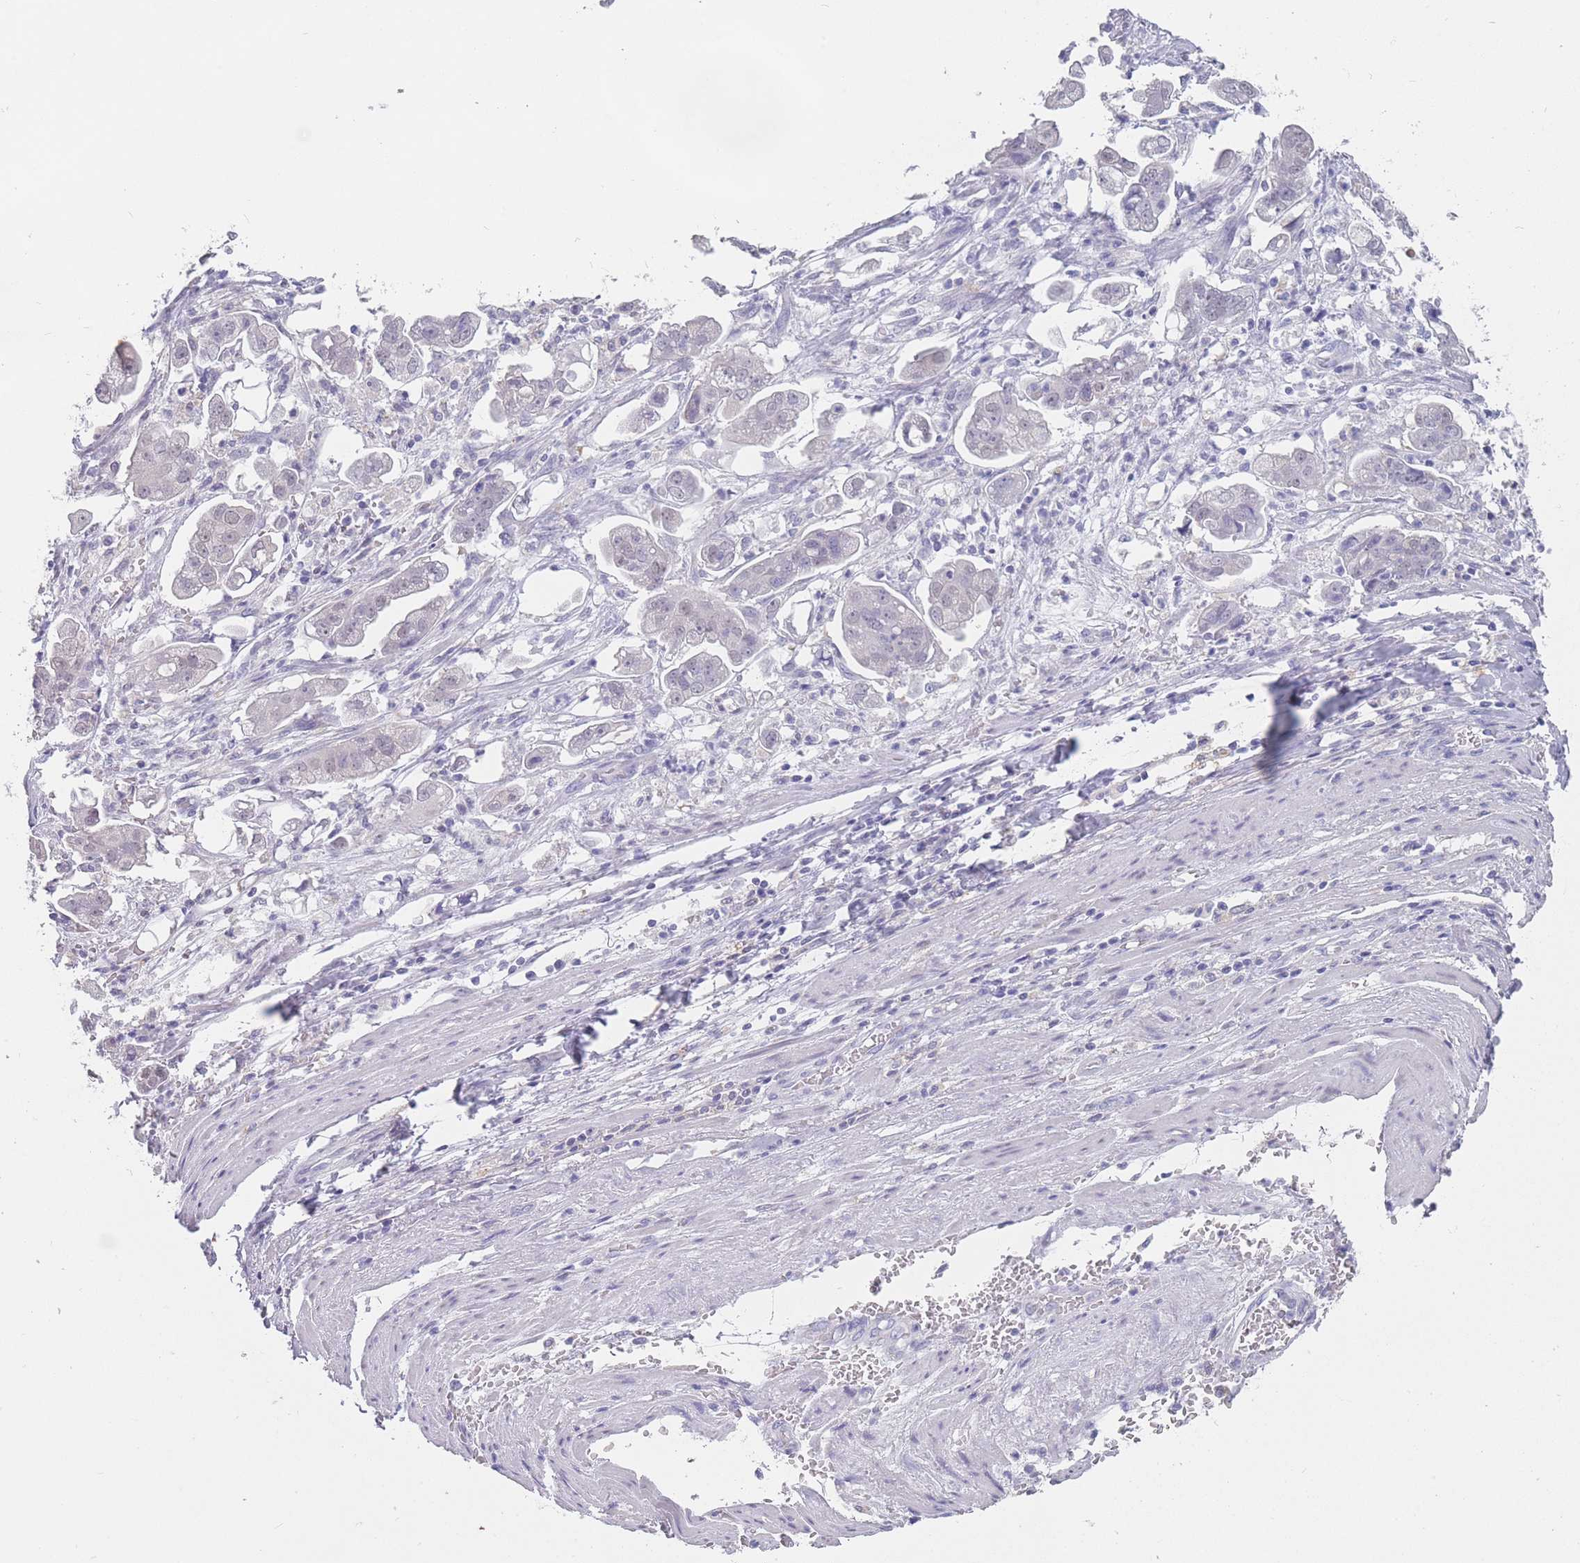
{"staining": {"intensity": "negative", "quantity": "none", "location": "none"}, "tissue": "stomach cancer", "cell_type": "Tumor cells", "image_type": "cancer", "snomed": [{"axis": "morphology", "description": "Adenocarcinoma, NOS"}, {"axis": "topography", "description": "Stomach"}], "caption": "An immunohistochemistry (IHC) histopathology image of stomach cancer is shown. There is no staining in tumor cells of stomach cancer.", "gene": "CYP51A1", "patient": {"sex": "male", "age": 62}}